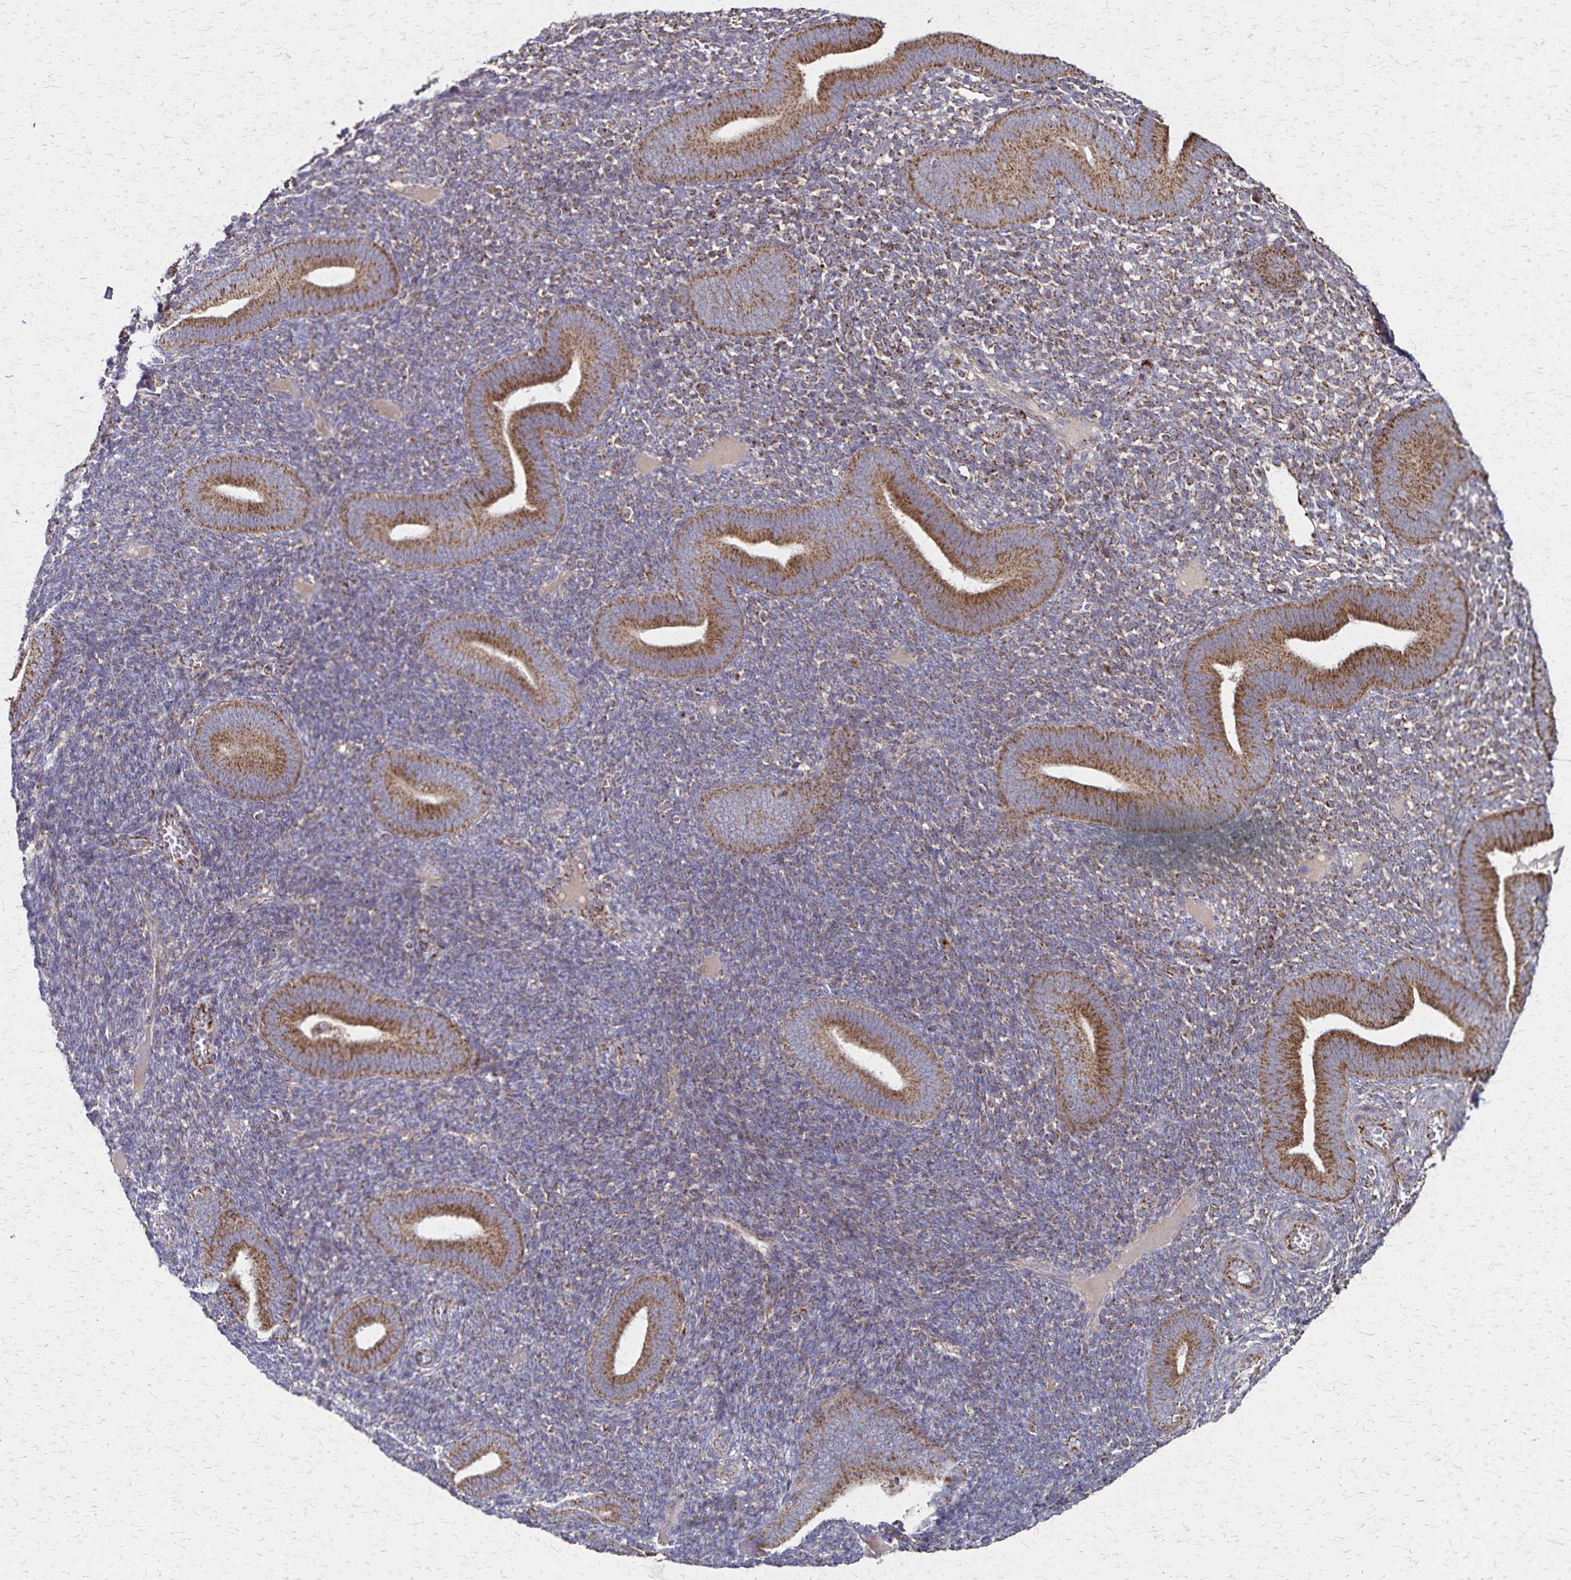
{"staining": {"intensity": "moderate", "quantity": "25%-75%", "location": "cytoplasmic/membranous"}, "tissue": "endometrium", "cell_type": "Cells in endometrial stroma", "image_type": "normal", "snomed": [{"axis": "morphology", "description": "Normal tissue, NOS"}, {"axis": "topography", "description": "Endometrium"}], "caption": "Immunohistochemistry (IHC) (DAB (3,3'-diaminobenzidine)) staining of normal endometrium demonstrates moderate cytoplasmic/membranous protein staining in about 25%-75% of cells in endometrial stroma.", "gene": "NFS1", "patient": {"sex": "female", "age": 25}}